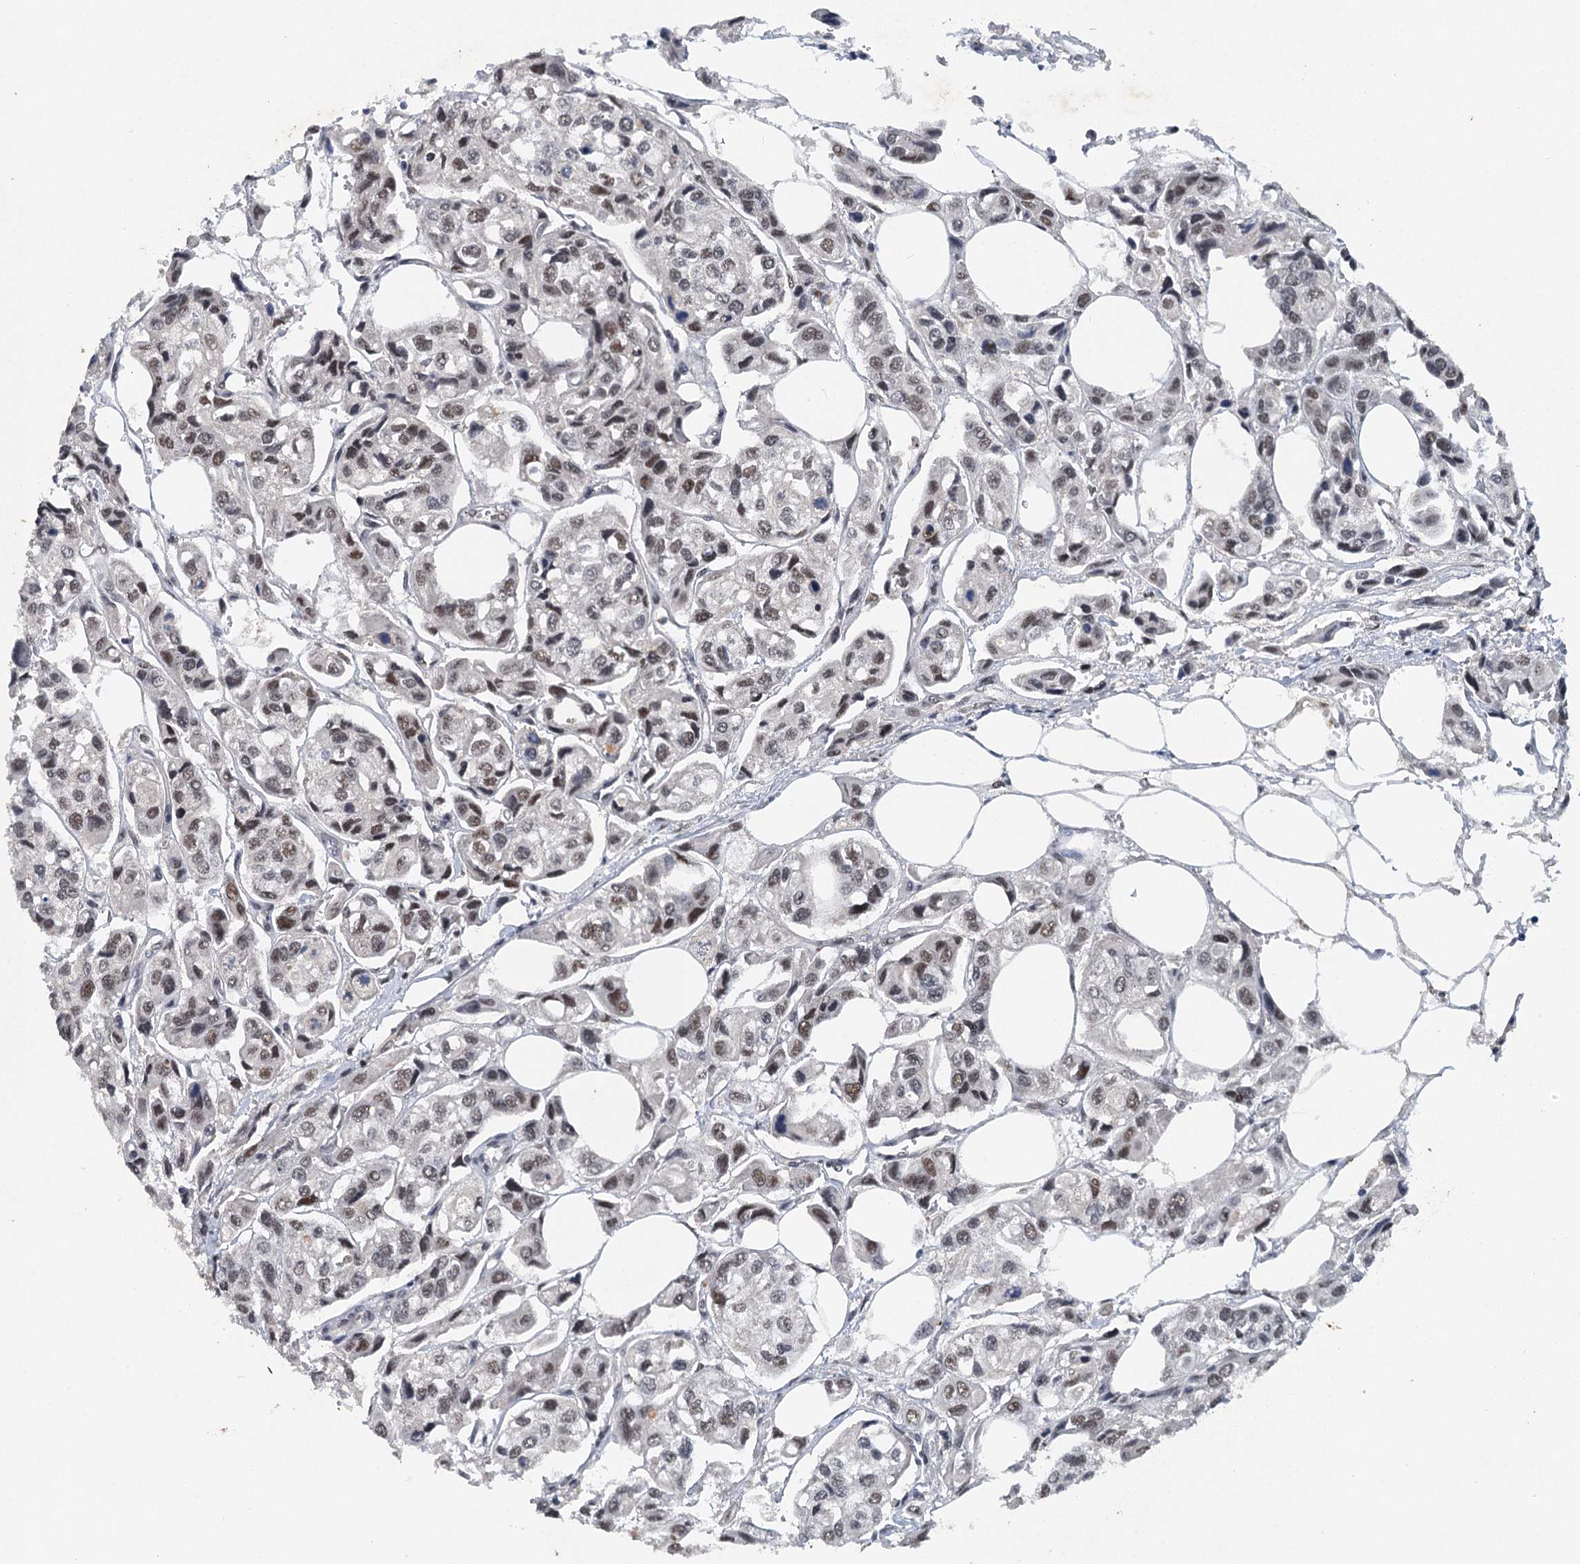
{"staining": {"intensity": "moderate", "quantity": ">75%", "location": "nuclear"}, "tissue": "urothelial cancer", "cell_type": "Tumor cells", "image_type": "cancer", "snomed": [{"axis": "morphology", "description": "Urothelial carcinoma, High grade"}, {"axis": "topography", "description": "Urinary bladder"}], "caption": "A micrograph of human urothelial cancer stained for a protein exhibits moderate nuclear brown staining in tumor cells. (IHC, brightfield microscopy, high magnification).", "gene": "CSTF3", "patient": {"sex": "male", "age": 67}}